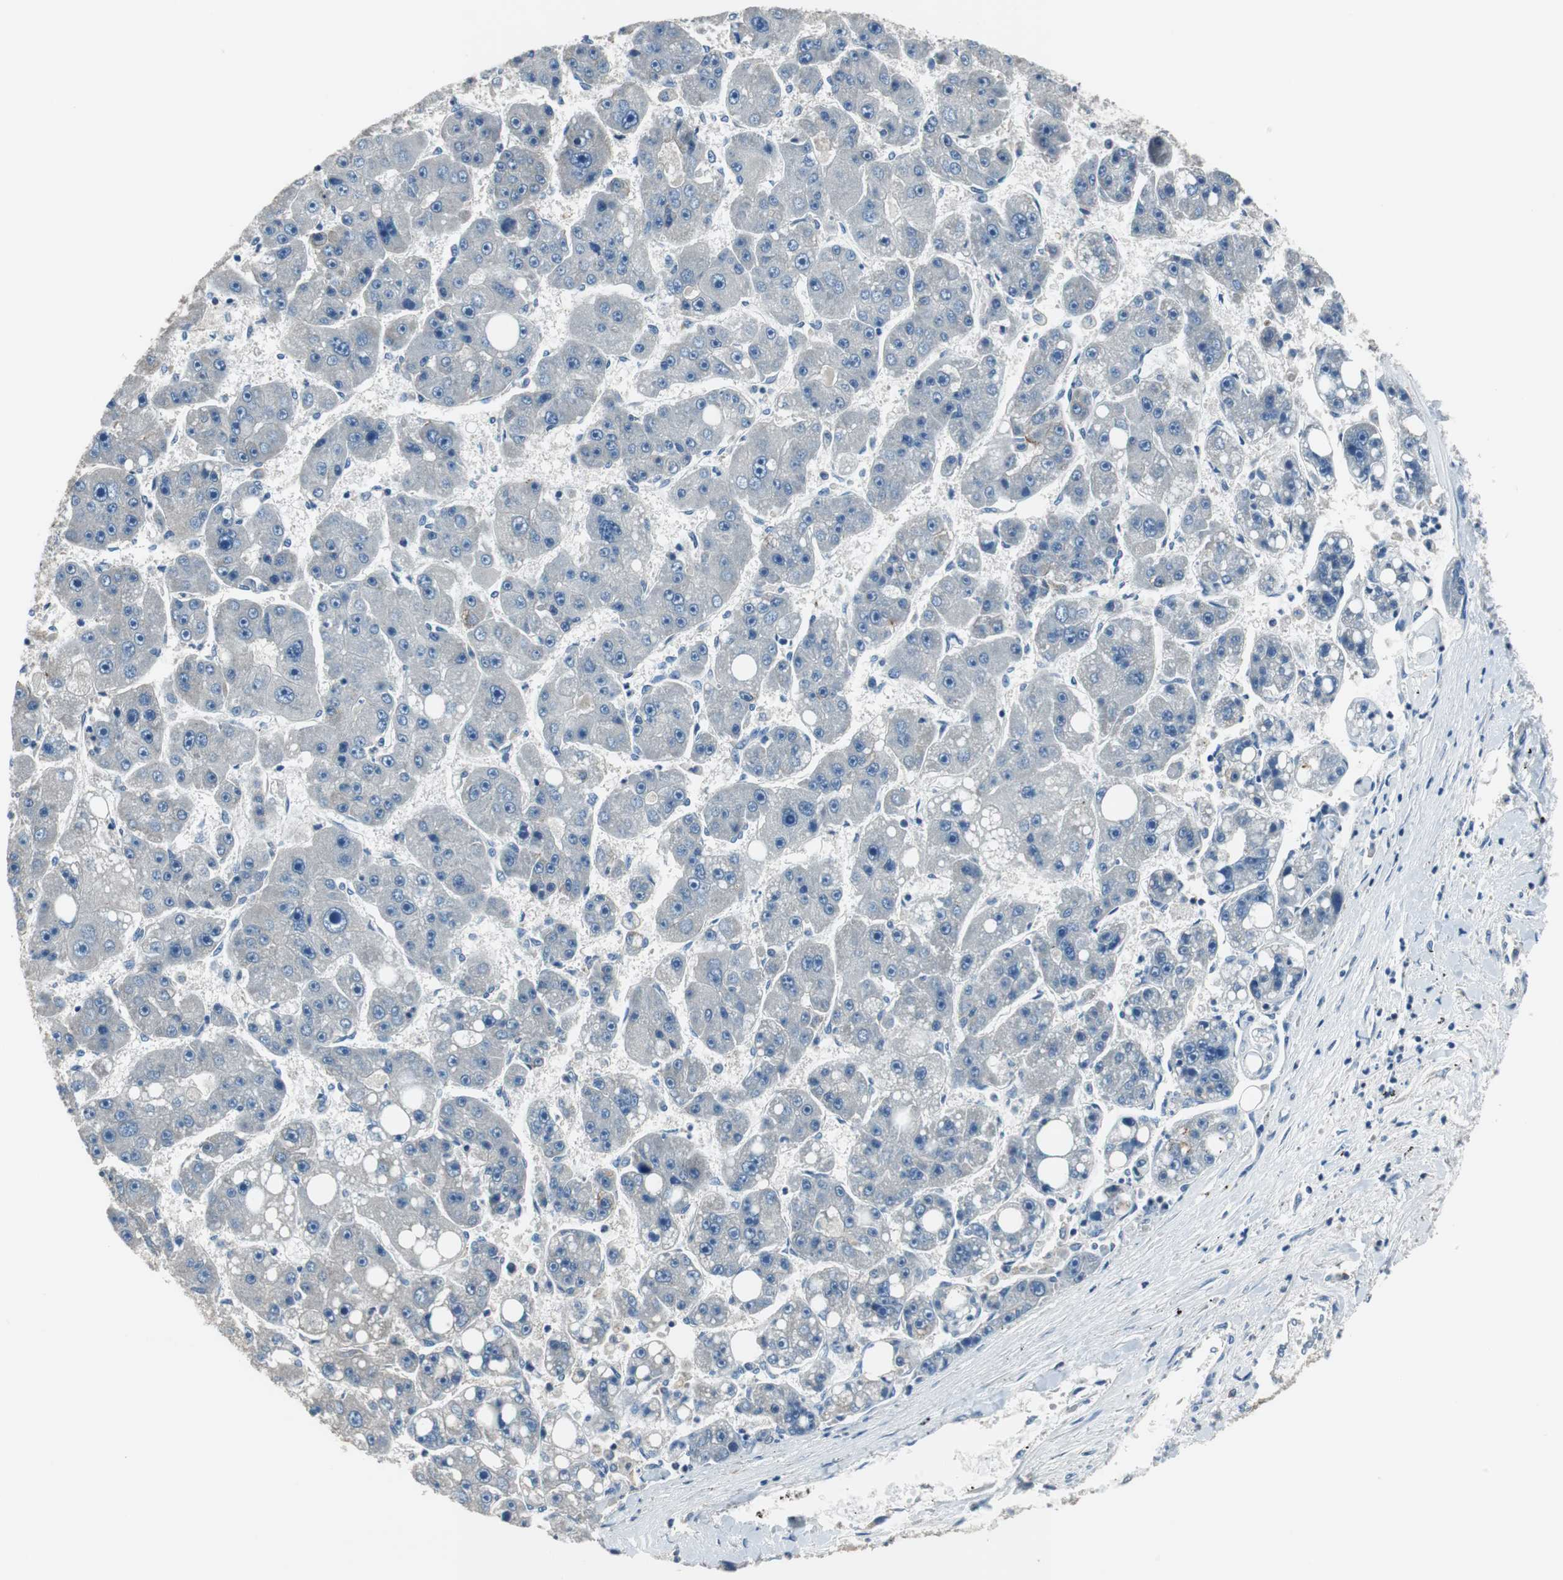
{"staining": {"intensity": "negative", "quantity": "none", "location": "none"}, "tissue": "liver cancer", "cell_type": "Tumor cells", "image_type": "cancer", "snomed": [{"axis": "morphology", "description": "Carcinoma, Hepatocellular, NOS"}, {"axis": "topography", "description": "Liver"}], "caption": "Tumor cells show no significant protein expression in liver cancer (hepatocellular carcinoma).", "gene": "PRKCA", "patient": {"sex": "female", "age": 61}}